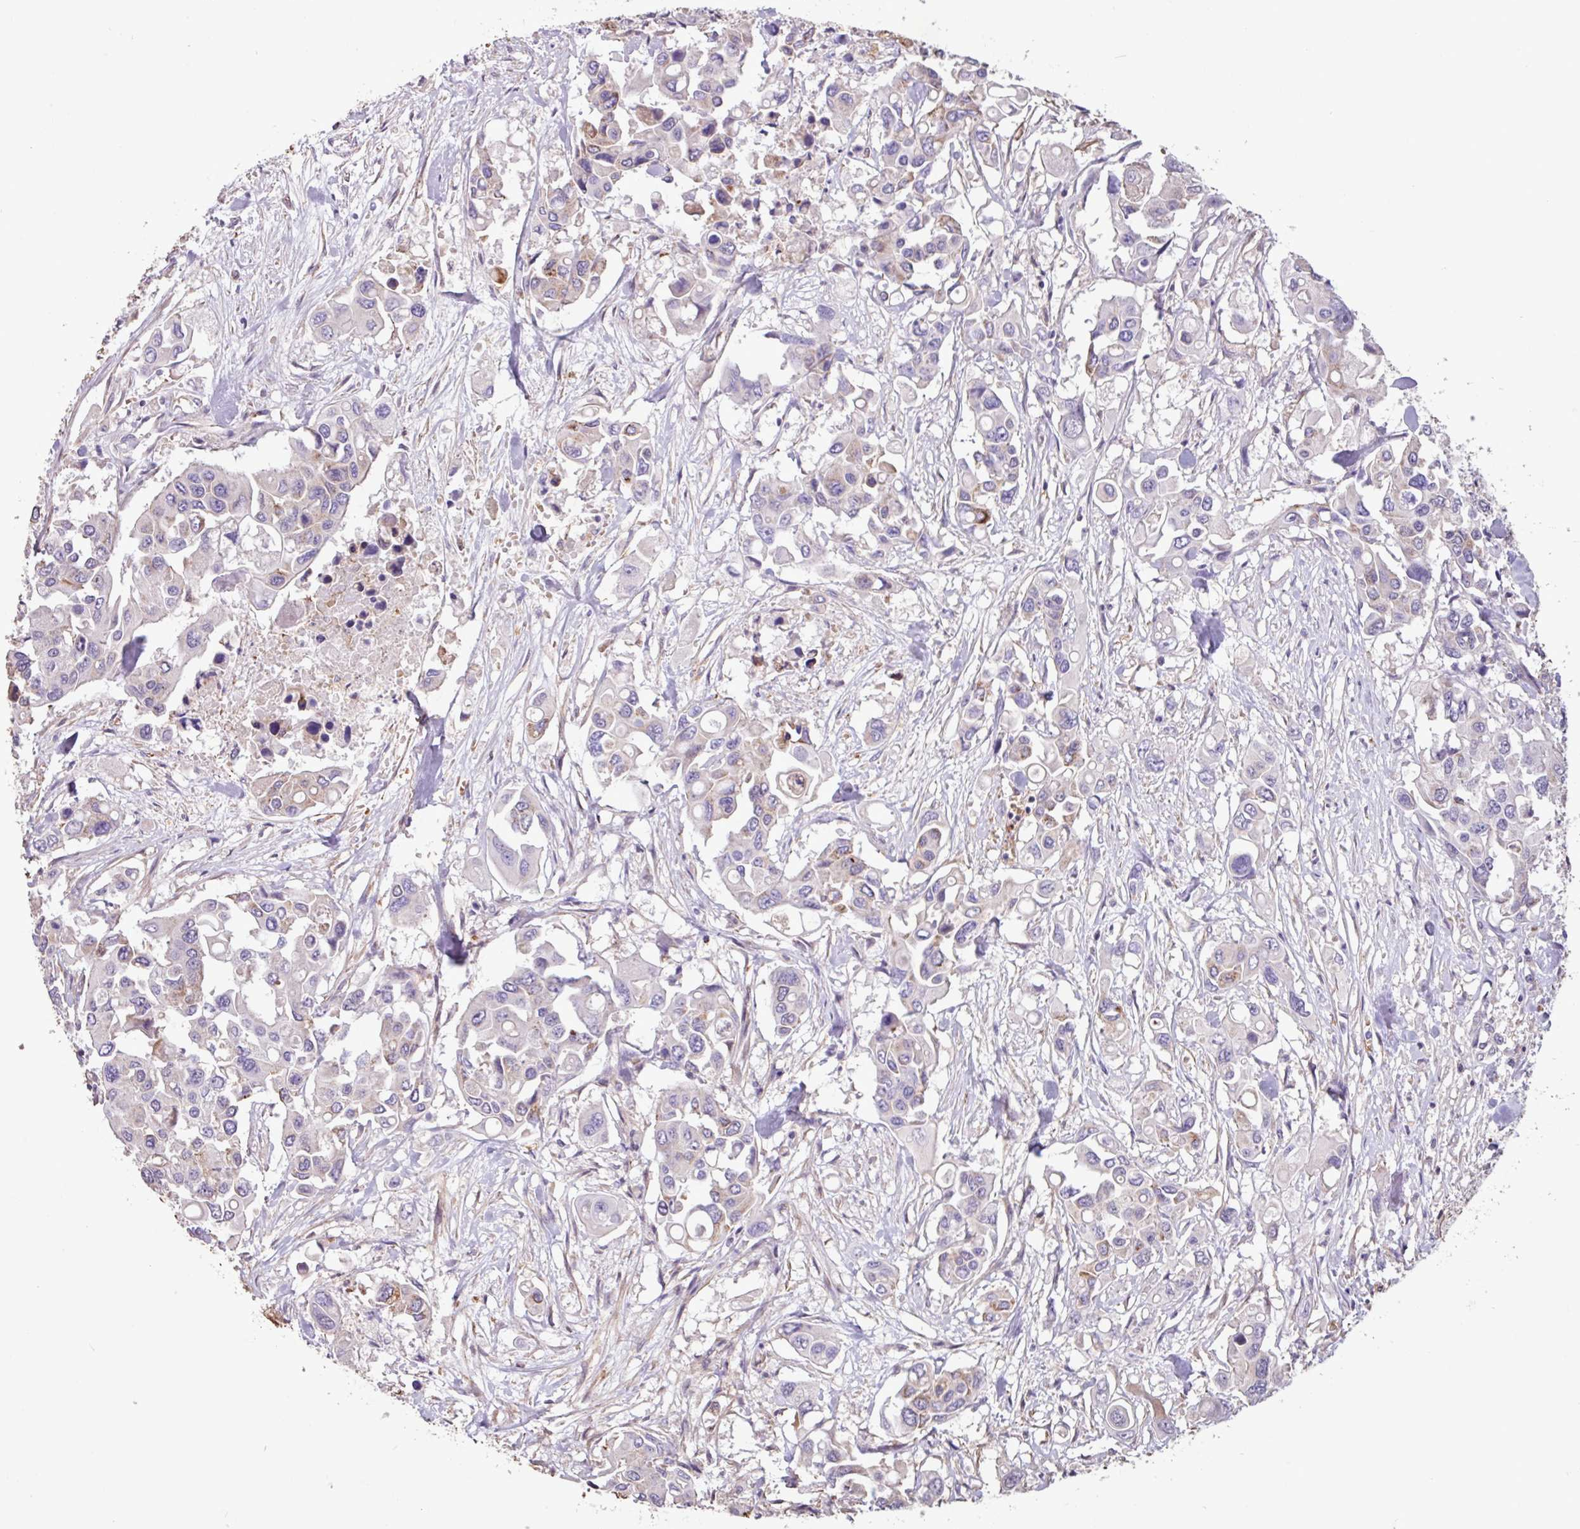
{"staining": {"intensity": "negative", "quantity": "none", "location": "none"}, "tissue": "colorectal cancer", "cell_type": "Tumor cells", "image_type": "cancer", "snomed": [{"axis": "morphology", "description": "Adenocarcinoma, NOS"}, {"axis": "topography", "description": "Colon"}], "caption": "Tumor cells show no significant protein positivity in colorectal cancer (adenocarcinoma).", "gene": "CHST11", "patient": {"sex": "male", "age": 77}}